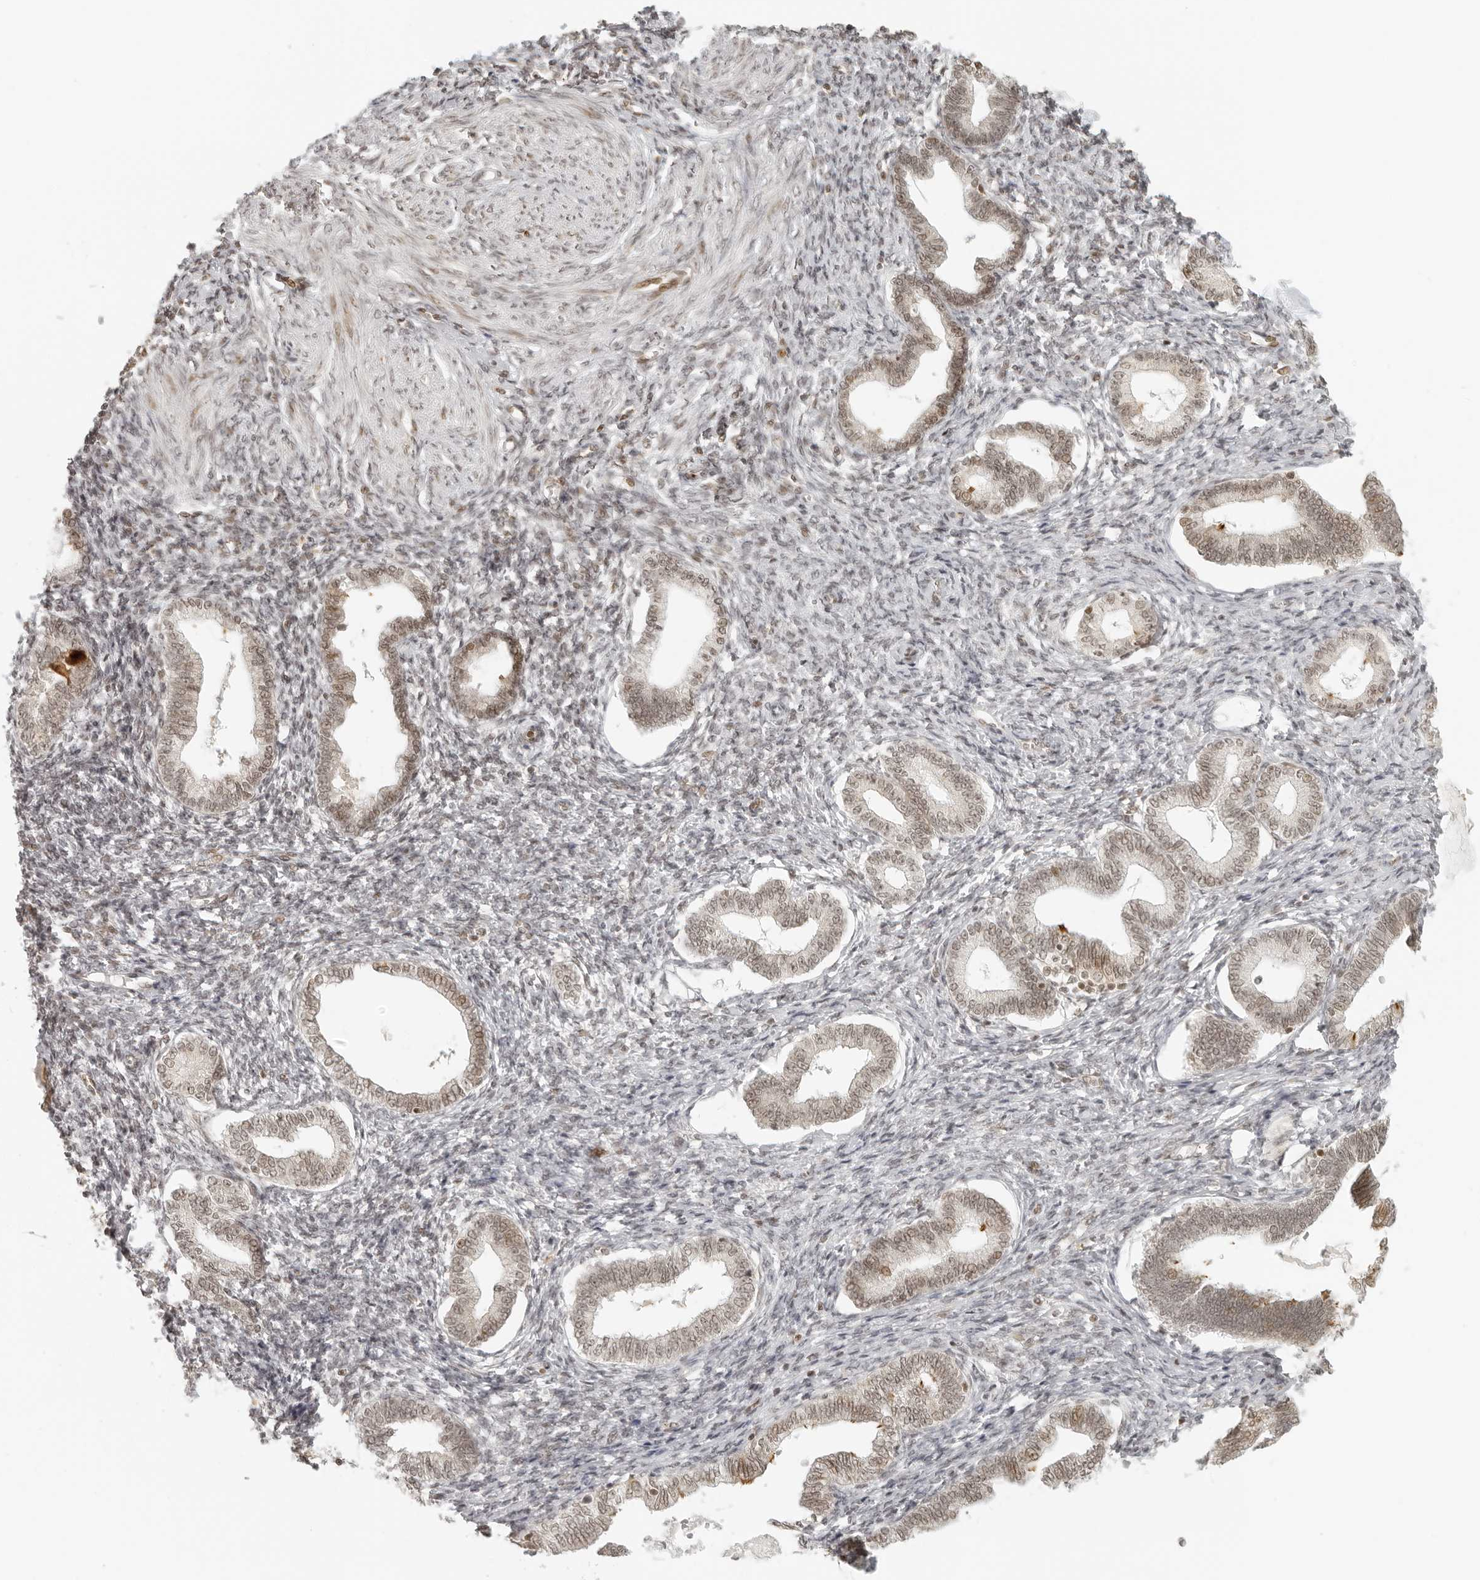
{"staining": {"intensity": "moderate", "quantity": "25%-75%", "location": "cytoplasmic/membranous,nuclear"}, "tissue": "endometrium", "cell_type": "Cells in endometrial stroma", "image_type": "normal", "snomed": [{"axis": "morphology", "description": "Normal tissue, NOS"}, {"axis": "topography", "description": "Endometrium"}], "caption": "Normal endometrium demonstrates moderate cytoplasmic/membranous,nuclear staining in about 25%-75% of cells in endometrial stroma (brown staining indicates protein expression, while blue staining denotes nuclei)..", "gene": "ZNF407", "patient": {"sex": "female", "age": 77}}